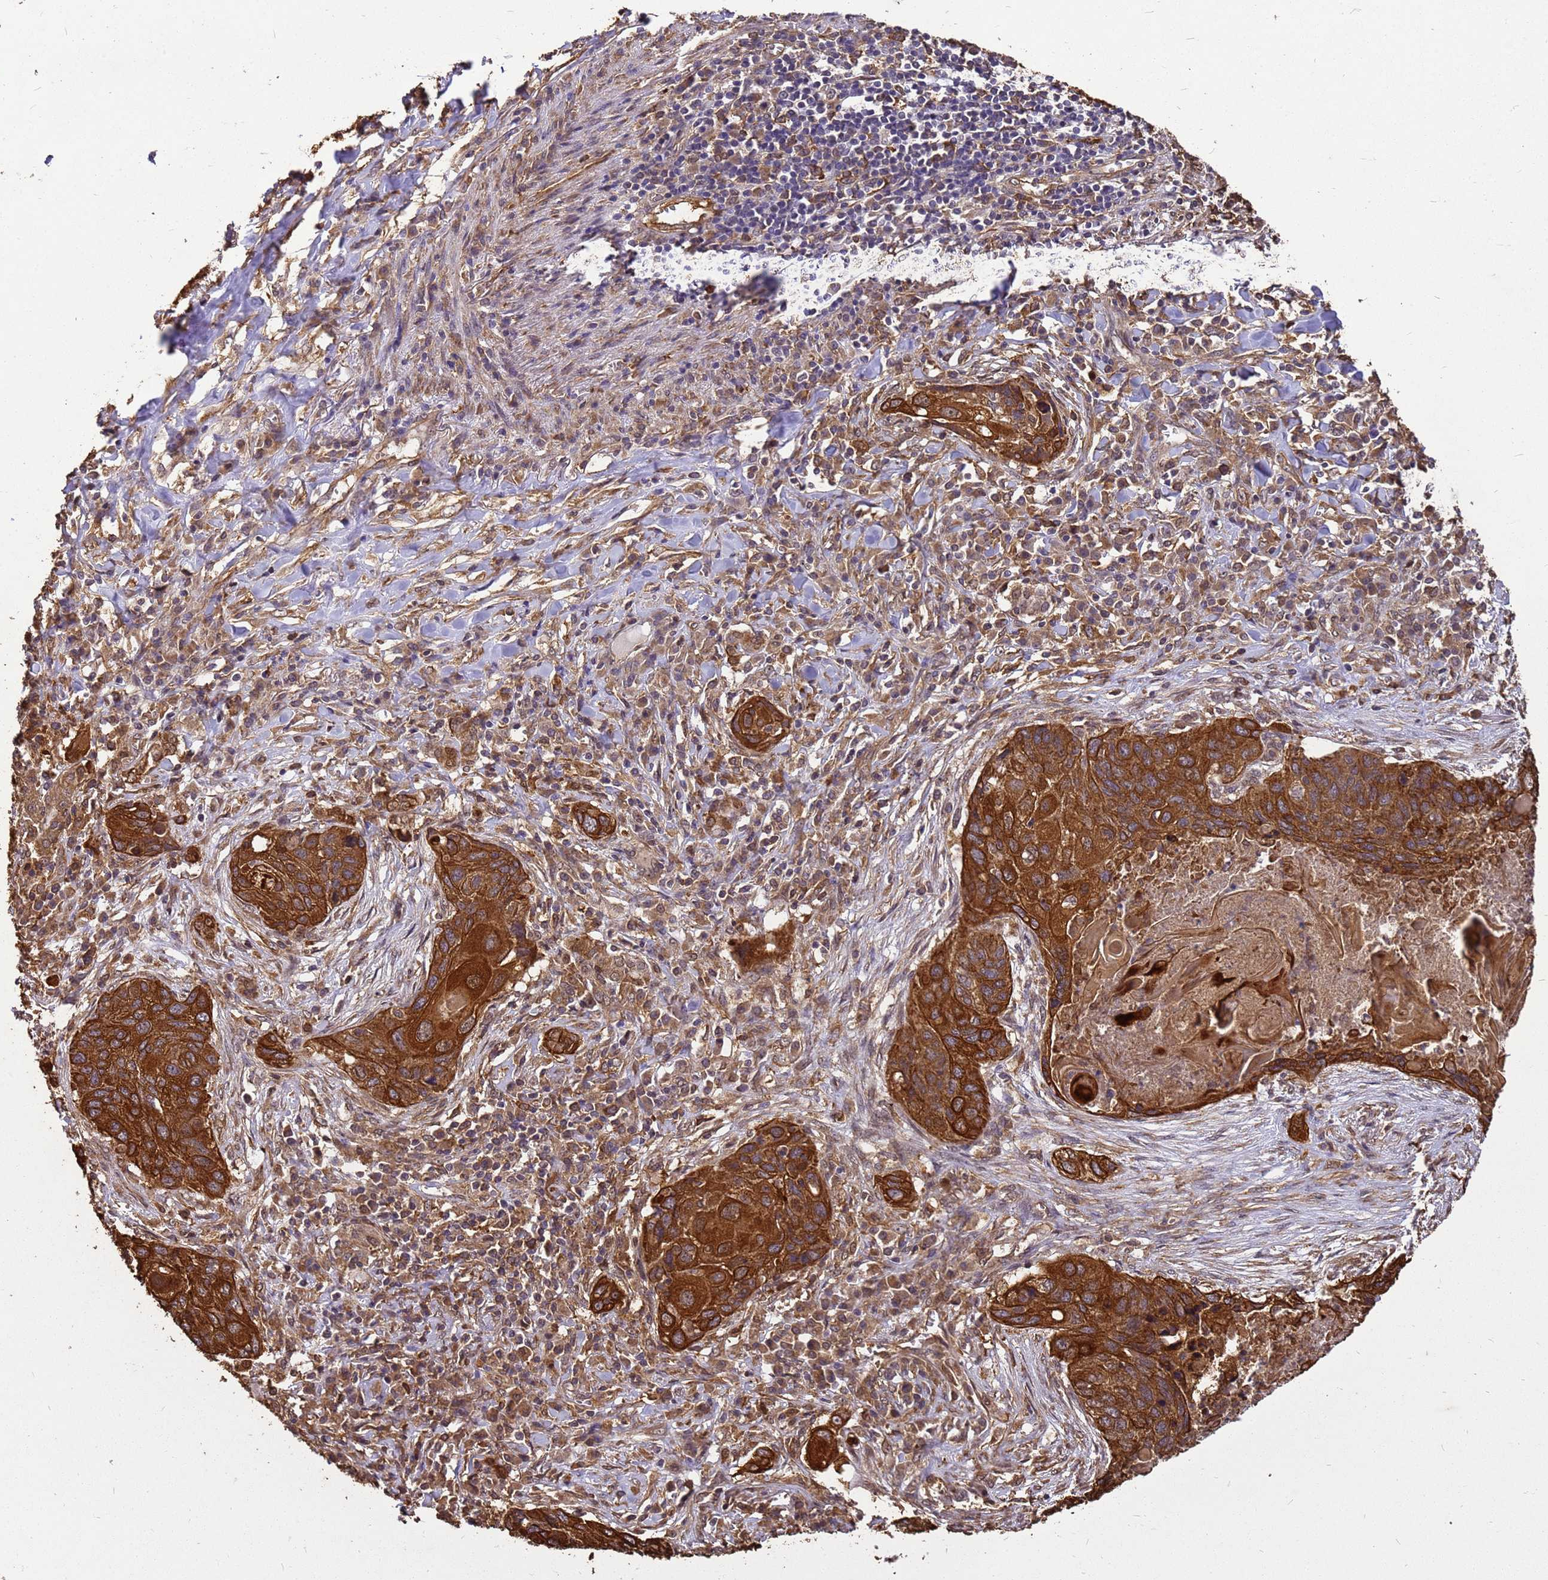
{"staining": {"intensity": "strong", "quantity": ">75%", "location": "cytoplasmic/membranous"}, "tissue": "lung cancer", "cell_type": "Tumor cells", "image_type": "cancer", "snomed": [{"axis": "morphology", "description": "Squamous cell carcinoma, NOS"}, {"axis": "topography", "description": "Lung"}], "caption": "This histopathology image reveals lung cancer (squamous cell carcinoma) stained with IHC to label a protein in brown. The cytoplasmic/membranous of tumor cells show strong positivity for the protein. Nuclei are counter-stained blue.", "gene": "ZNF618", "patient": {"sex": "female", "age": 63}}